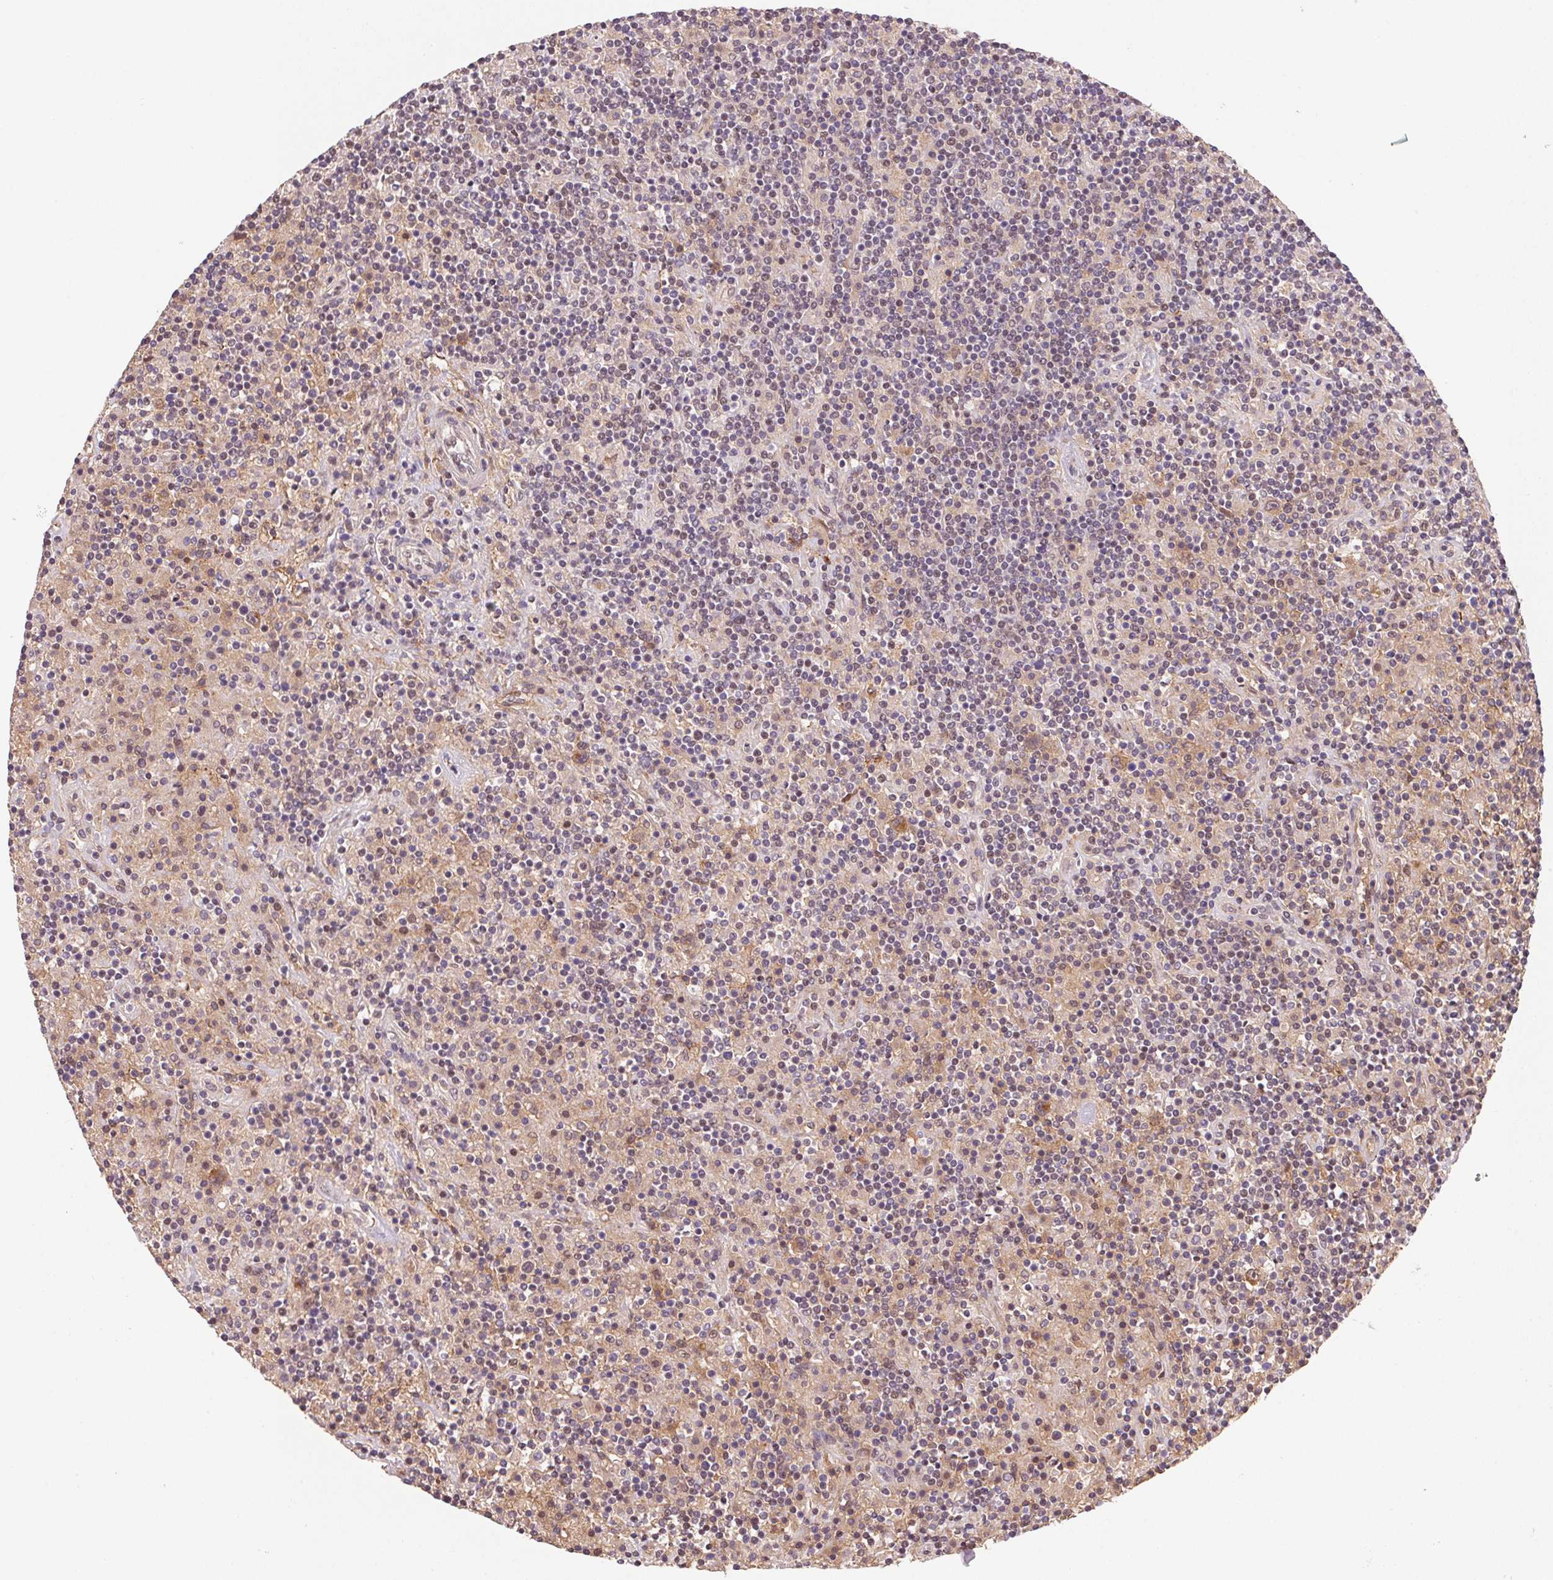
{"staining": {"intensity": "moderate", "quantity": "25%-75%", "location": "cytoplasmic/membranous"}, "tissue": "lymphoma", "cell_type": "Tumor cells", "image_type": "cancer", "snomed": [{"axis": "morphology", "description": "Hodgkin's disease, NOS"}, {"axis": "topography", "description": "Lymph node"}], "caption": "This is a photomicrograph of IHC staining of lymphoma, which shows moderate positivity in the cytoplasmic/membranous of tumor cells.", "gene": "SLC52A2", "patient": {"sex": "male", "age": 70}}